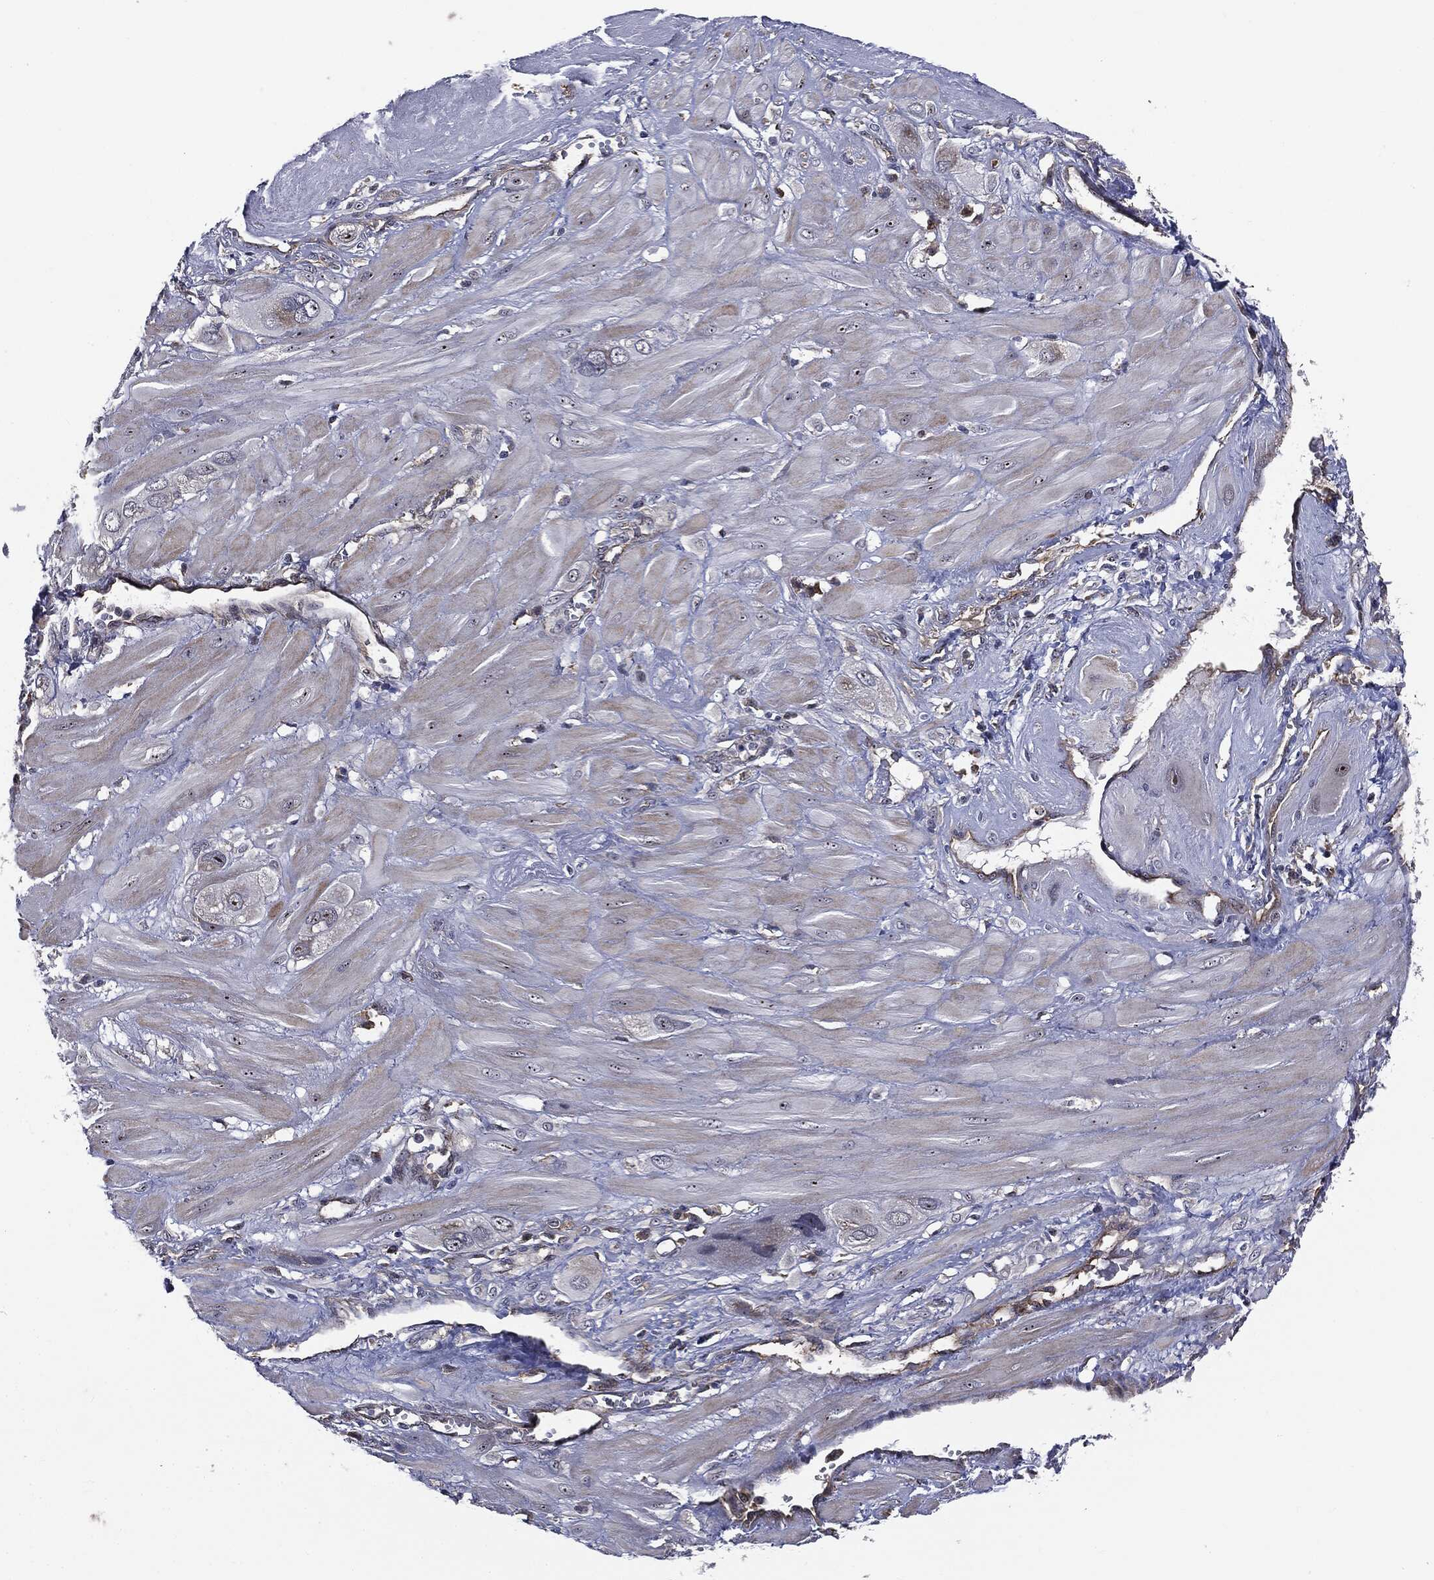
{"staining": {"intensity": "moderate", "quantity": "<25%", "location": "nuclear"}, "tissue": "cervical cancer", "cell_type": "Tumor cells", "image_type": "cancer", "snomed": [{"axis": "morphology", "description": "Squamous cell carcinoma, NOS"}, {"axis": "topography", "description": "Cervix"}], "caption": "The photomicrograph exhibits immunohistochemical staining of cervical cancer. There is moderate nuclear staining is appreciated in about <25% of tumor cells. The protein of interest is shown in brown color, while the nuclei are stained blue.", "gene": "TRMT1L", "patient": {"sex": "female", "age": 34}}